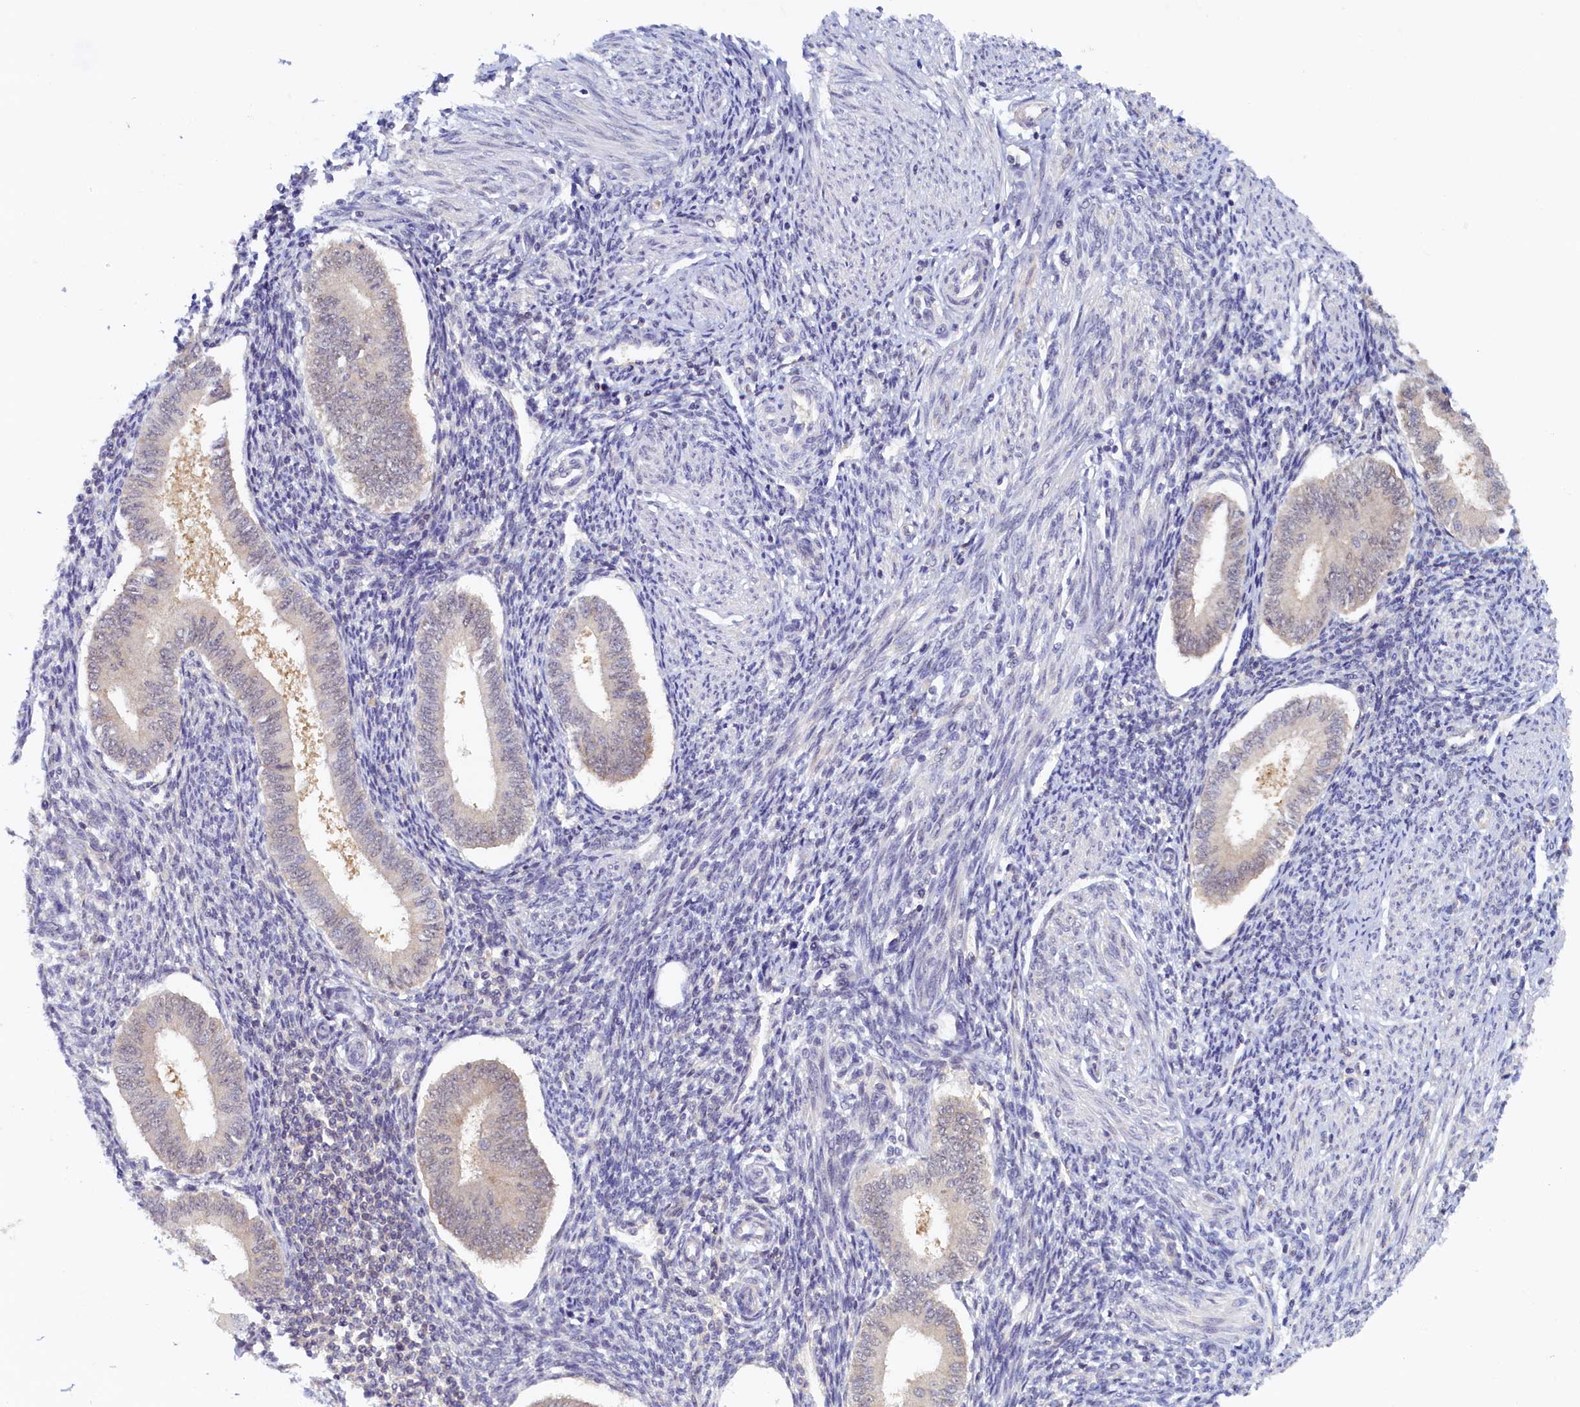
{"staining": {"intensity": "negative", "quantity": "none", "location": "none"}, "tissue": "endometrium", "cell_type": "Cells in endometrial stroma", "image_type": "normal", "snomed": [{"axis": "morphology", "description": "Normal tissue, NOS"}, {"axis": "topography", "description": "Uterus"}, {"axis": "topography", "description": "Endometrium"}], "caption": "Protein analysis of benign endometrium exhibits no significant staining in cells in endometrial stroma.", "gene": "PAAF1", "patient": {"sex": "female", "age": 48}}